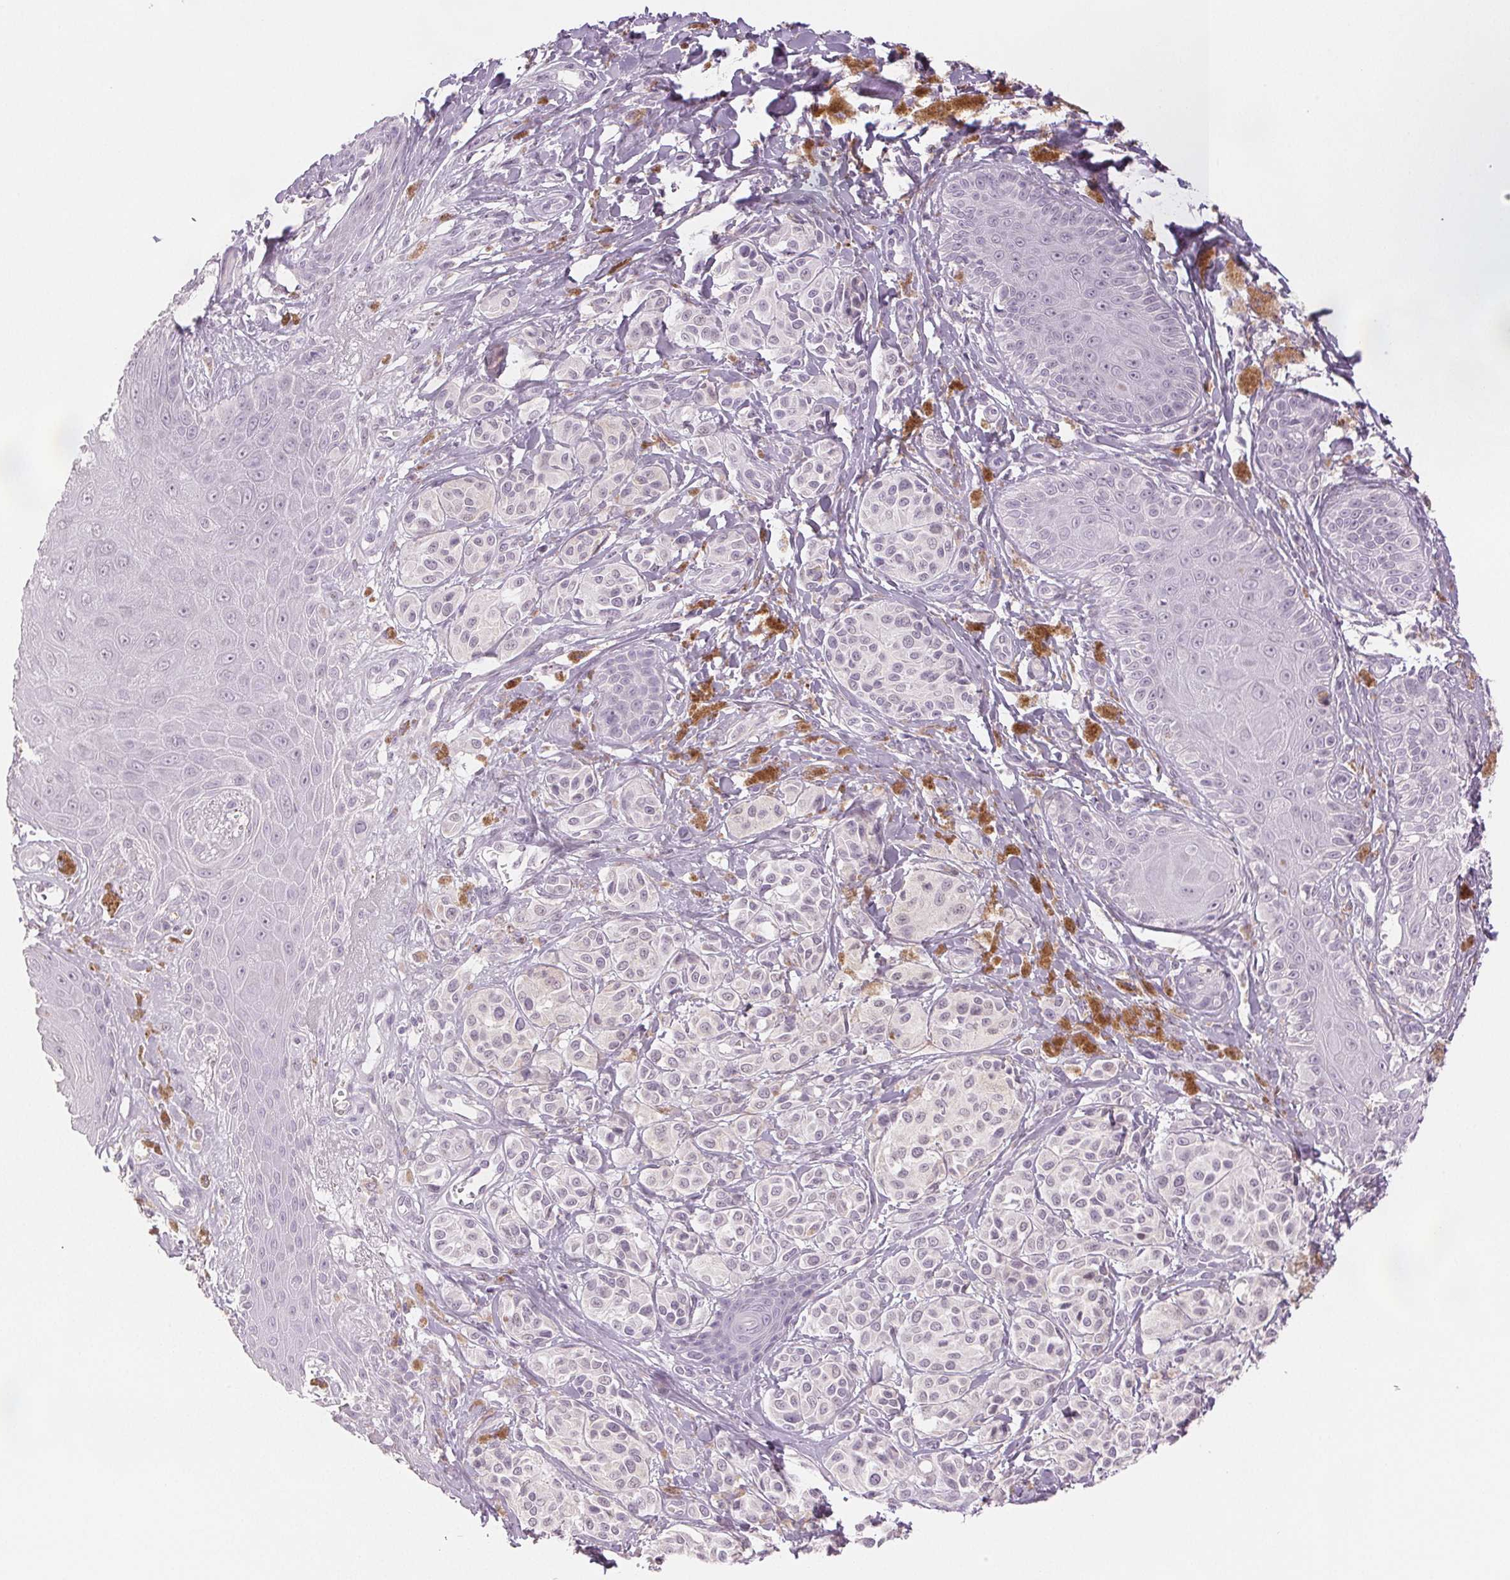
{"staining": {"intensity": "negative", "quantity": "none", "location": "none"}, "tissue": "melanoma", "cell_type": "Tumor cells", "image_type": "cancer", "snomed": [{"axis": "morphology", "description": "Malignant melanoma, NOS"}, {"axis": "topography", "description": "Skin"}], "caption": "Melanoma was stained to show a protein in brown. There is no significant expression in tumor cells. The staining is performed using DAB brown chromogen with nuclei counter-stained in using hematoxylin.", "gene": "SCGN", "patient": {"sex": "female", "age": 80}}